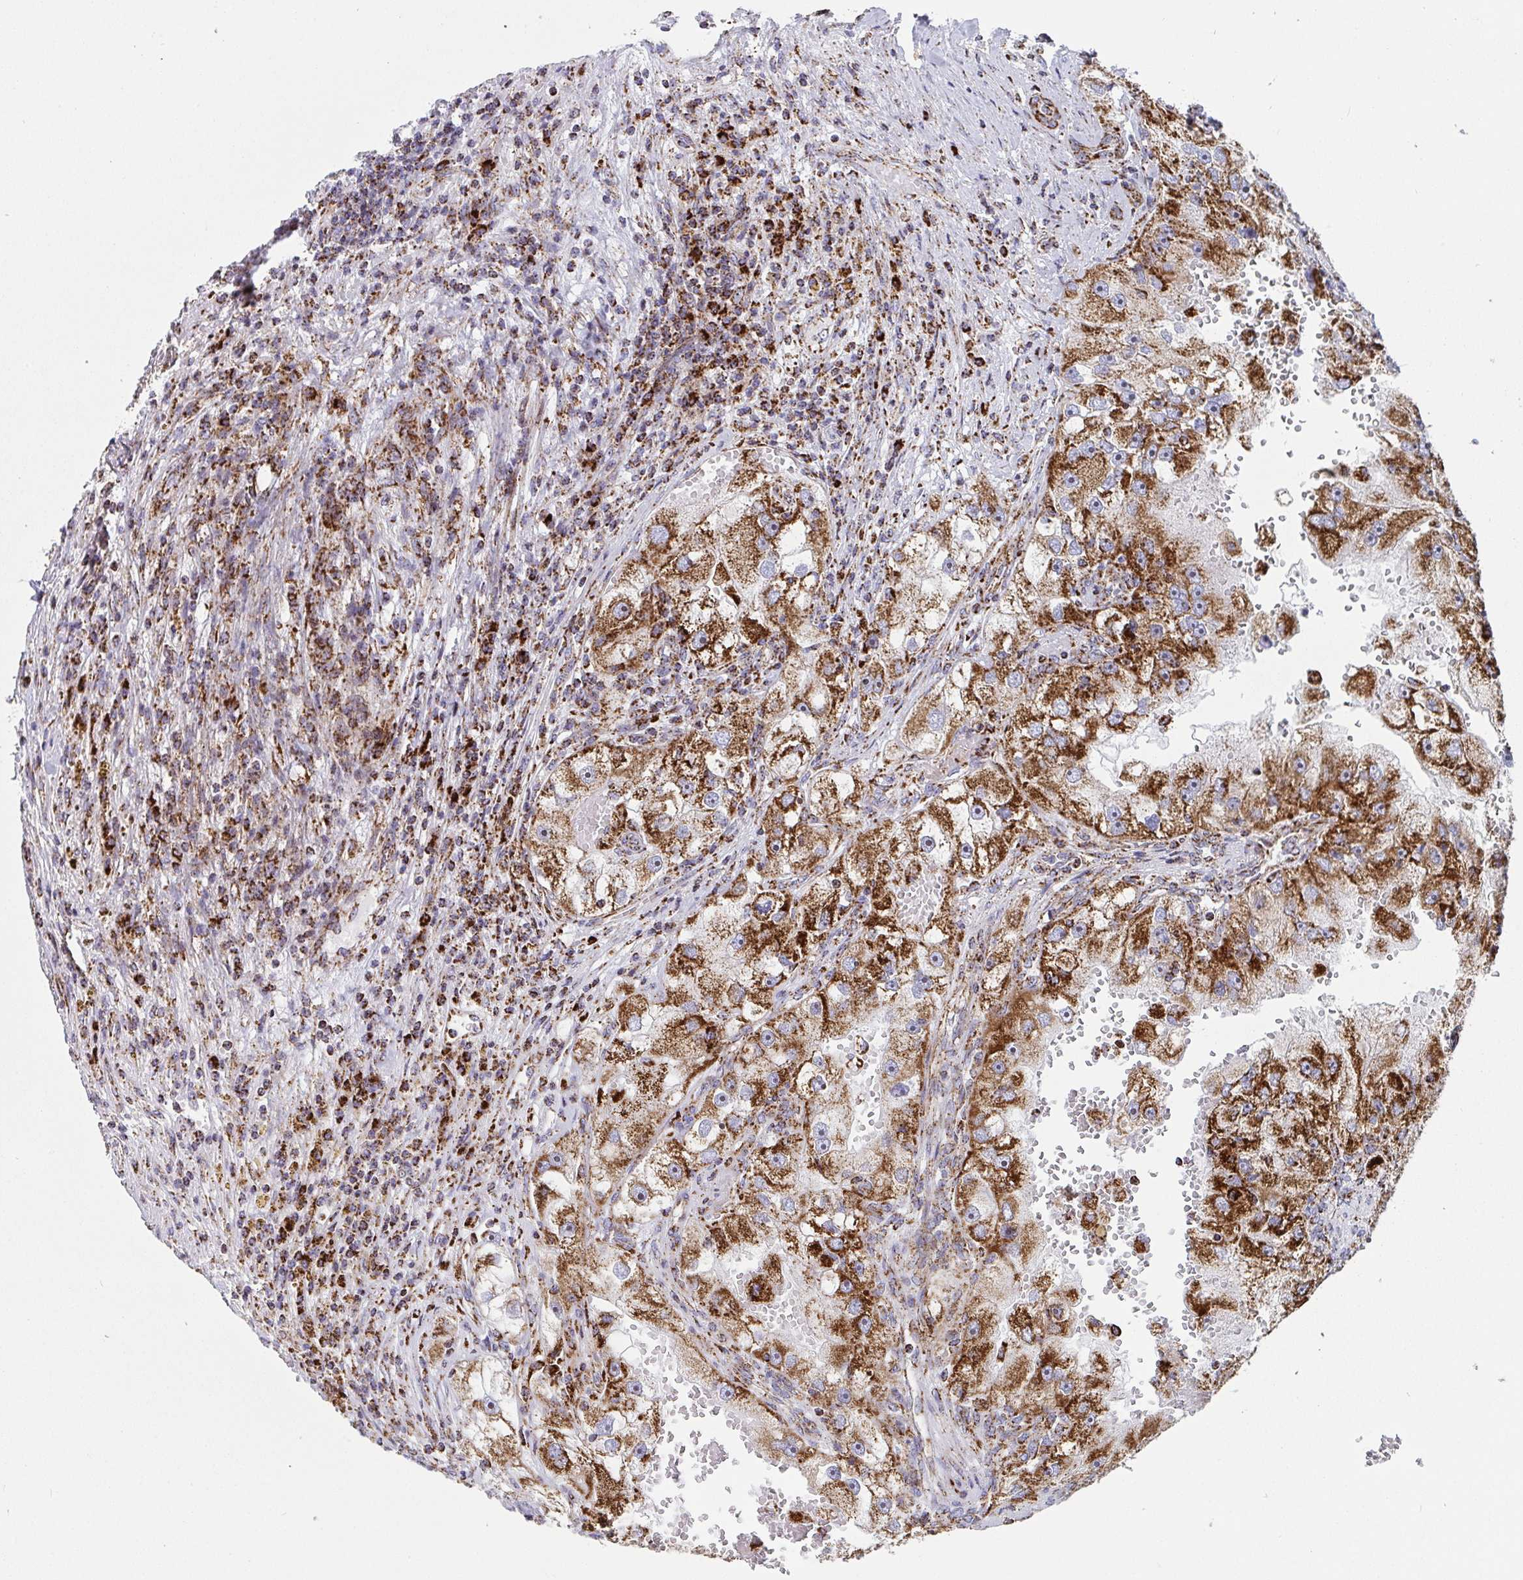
{"staining": {"intensity": "strong", "quantity": ">75%", "location": "cytoplasmic/membranous"}, "tissue": "renal cancer", "cell_type": "Tumor cells", "image_type": "cancer", "snomed": [{"axis": "morphology", "description": "Adenocarcinoma, NOS"}, {"axis": "topography", "description": "Kidney"}], "caption": "Brown immunohistochemical staining in human renal adenocarcinoma reveals strong cytoplasmic/membranous positivity in approximately >75% of tumor cells.", "gene": "ATP5MJ", "patient": {"sex": "male", "age": 63}}